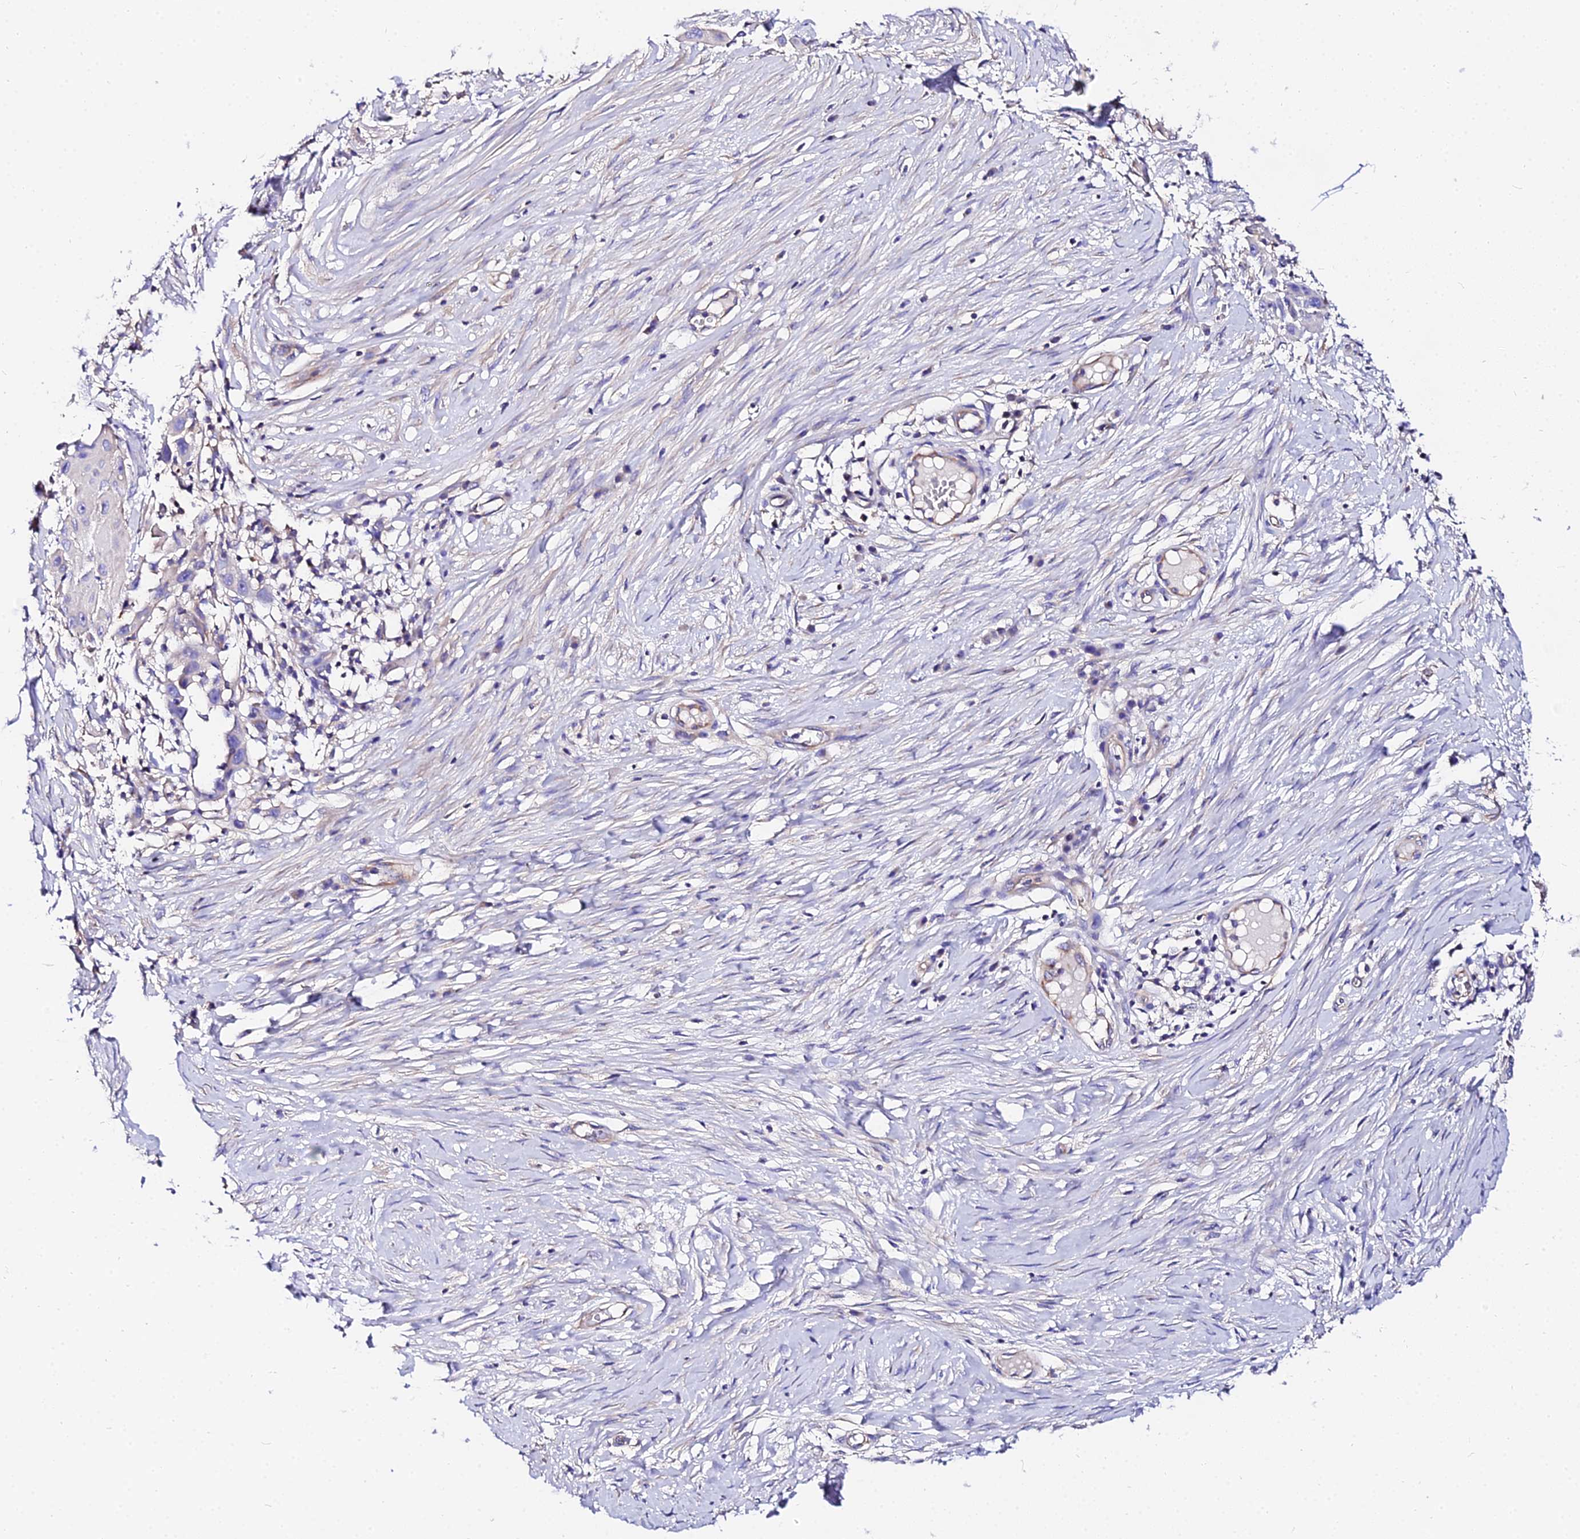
{"staining": {"intensity": "negative", "quantity": "none", "location": "none"}, "tissue": "skin cancer", "cell_type": "Tumor cells", "image_type": "cancer", "snomed": [{"axis": "morphology", "description": "Squamous cell carcinoma, NOS"}, {"axis": "topography", "description": "Skin"}], "caption": "Tumor cells show no significant positivity in skin cancer.", "gene": "DAW1", "patient": {"sex": "female", "age": 44}}